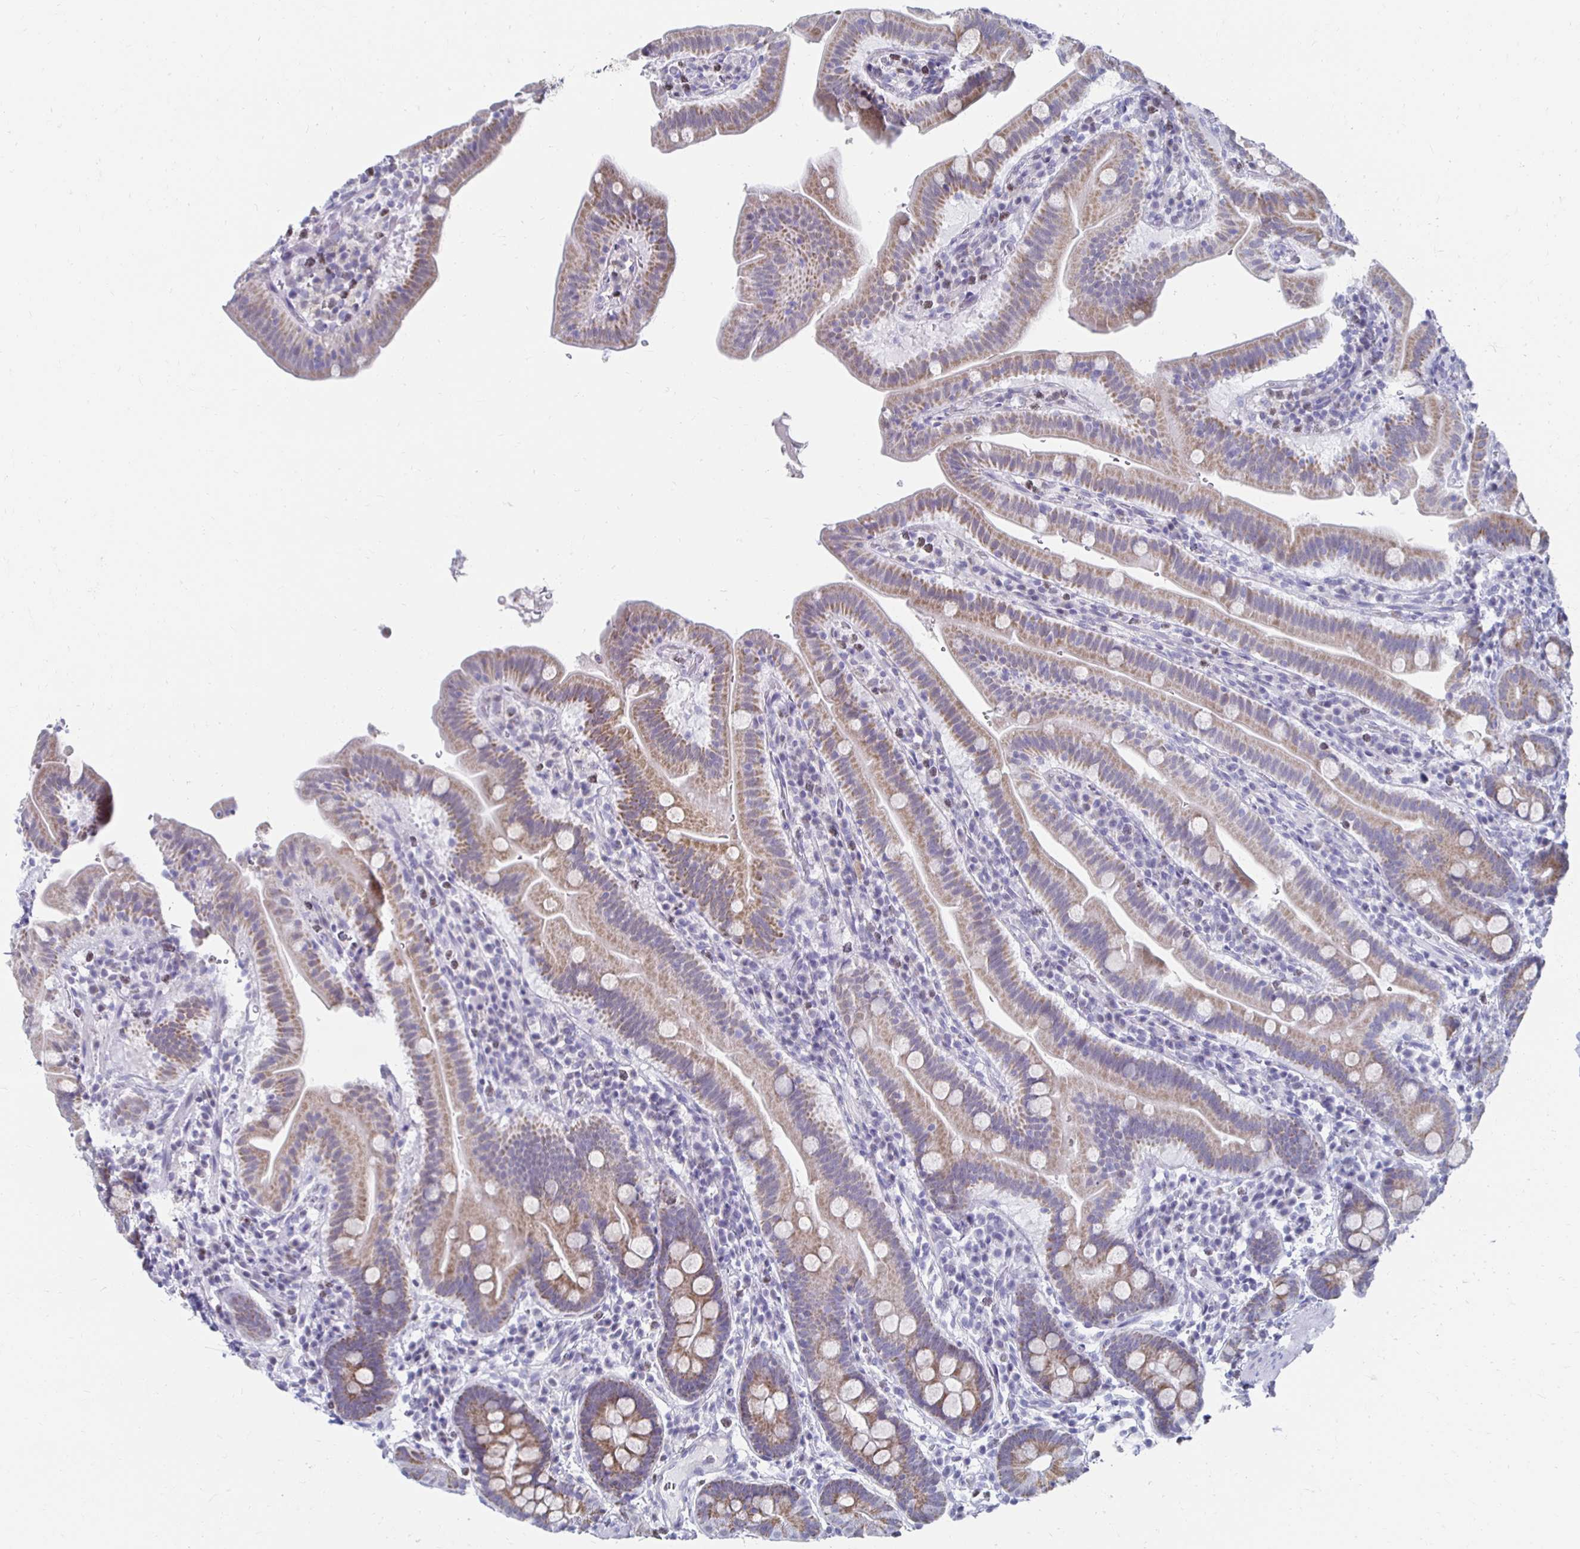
{"staining": {"intensity": "weak", "quantity": ">75%", "location": "cytoplasmic/membranous"}, "tissue": "small intestine", "cell_type": "Glandular cells", "image_type": "normal", "snomed": [{"axis": "morphology", "description": "Normal tissue, NOS"}, {"axis": "topography", "description": "Small intestine"}], "caption": "Glandular cells exhibit low levels of weak cytoplasmic/membranous positivity in approximately >75% of cells in normal small intestine. The protein of interest is shown in brown color, while the nuclei are stained blue.", "gene": "NOCT", "patient": {"sex": "male", "age": 26}}